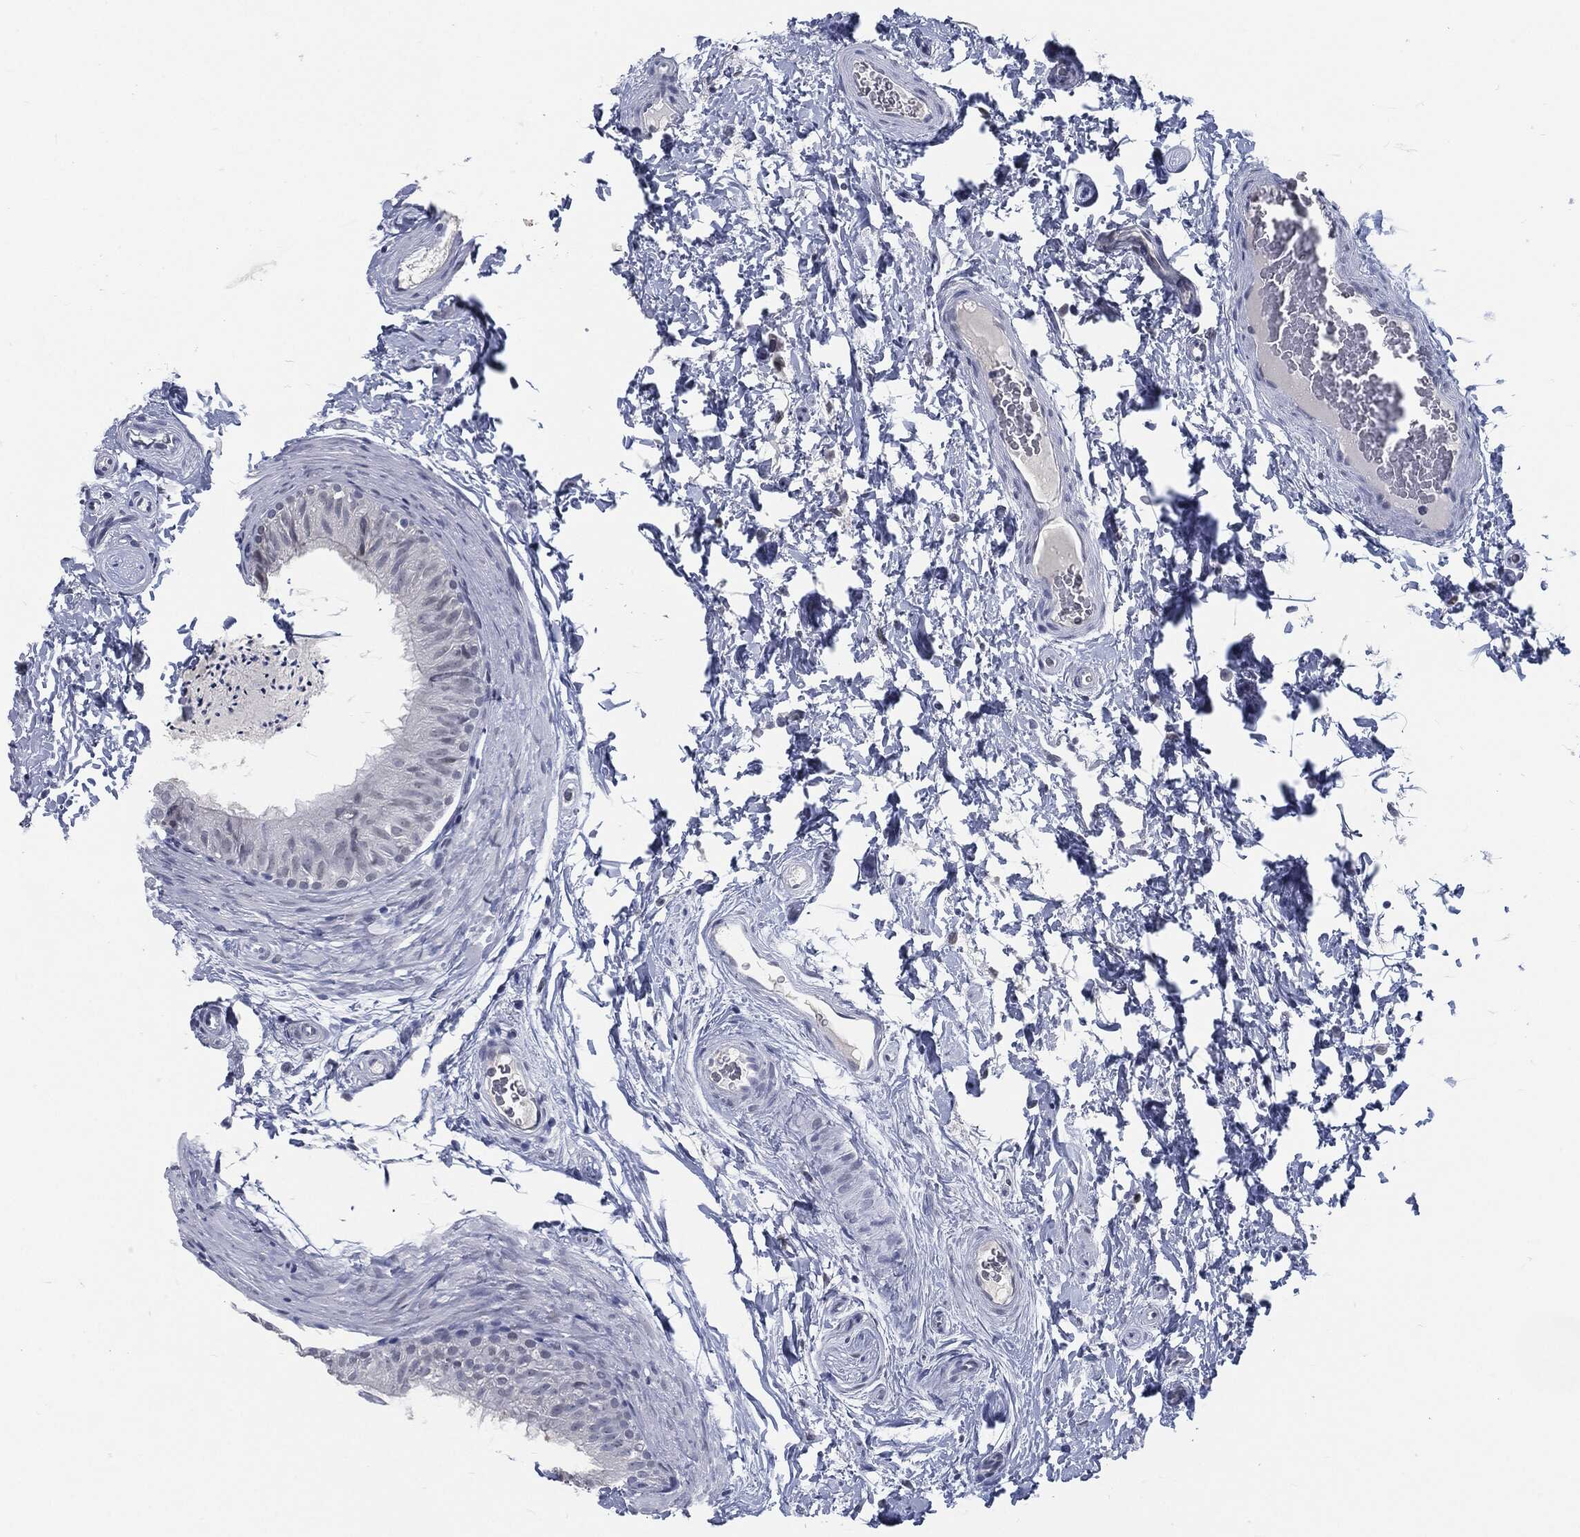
{"staining": {"intensity": "negative", "quantity": "none", "location": "none"}, "tissue": "epididymis", "cell_type": "Glandular cells", "image_type": "normal", "snomed": [{"axis": "morphology", "description": "Normal tissue, NOS"}, {"axis": "topography", "description": "Epididymis"}], "caption": "This is a micrograph of immunohistochemistry staining of normal epididymis, which shows no expression in glandular cells. (Stains: DAB (3,3'-diaminobenzidine) IHC with hematoxylin counter stain, Microscopy: brightfield microscopy at high magnification).", "gene": "PROM1", "patient": {"sex": "male", "age": 34}}